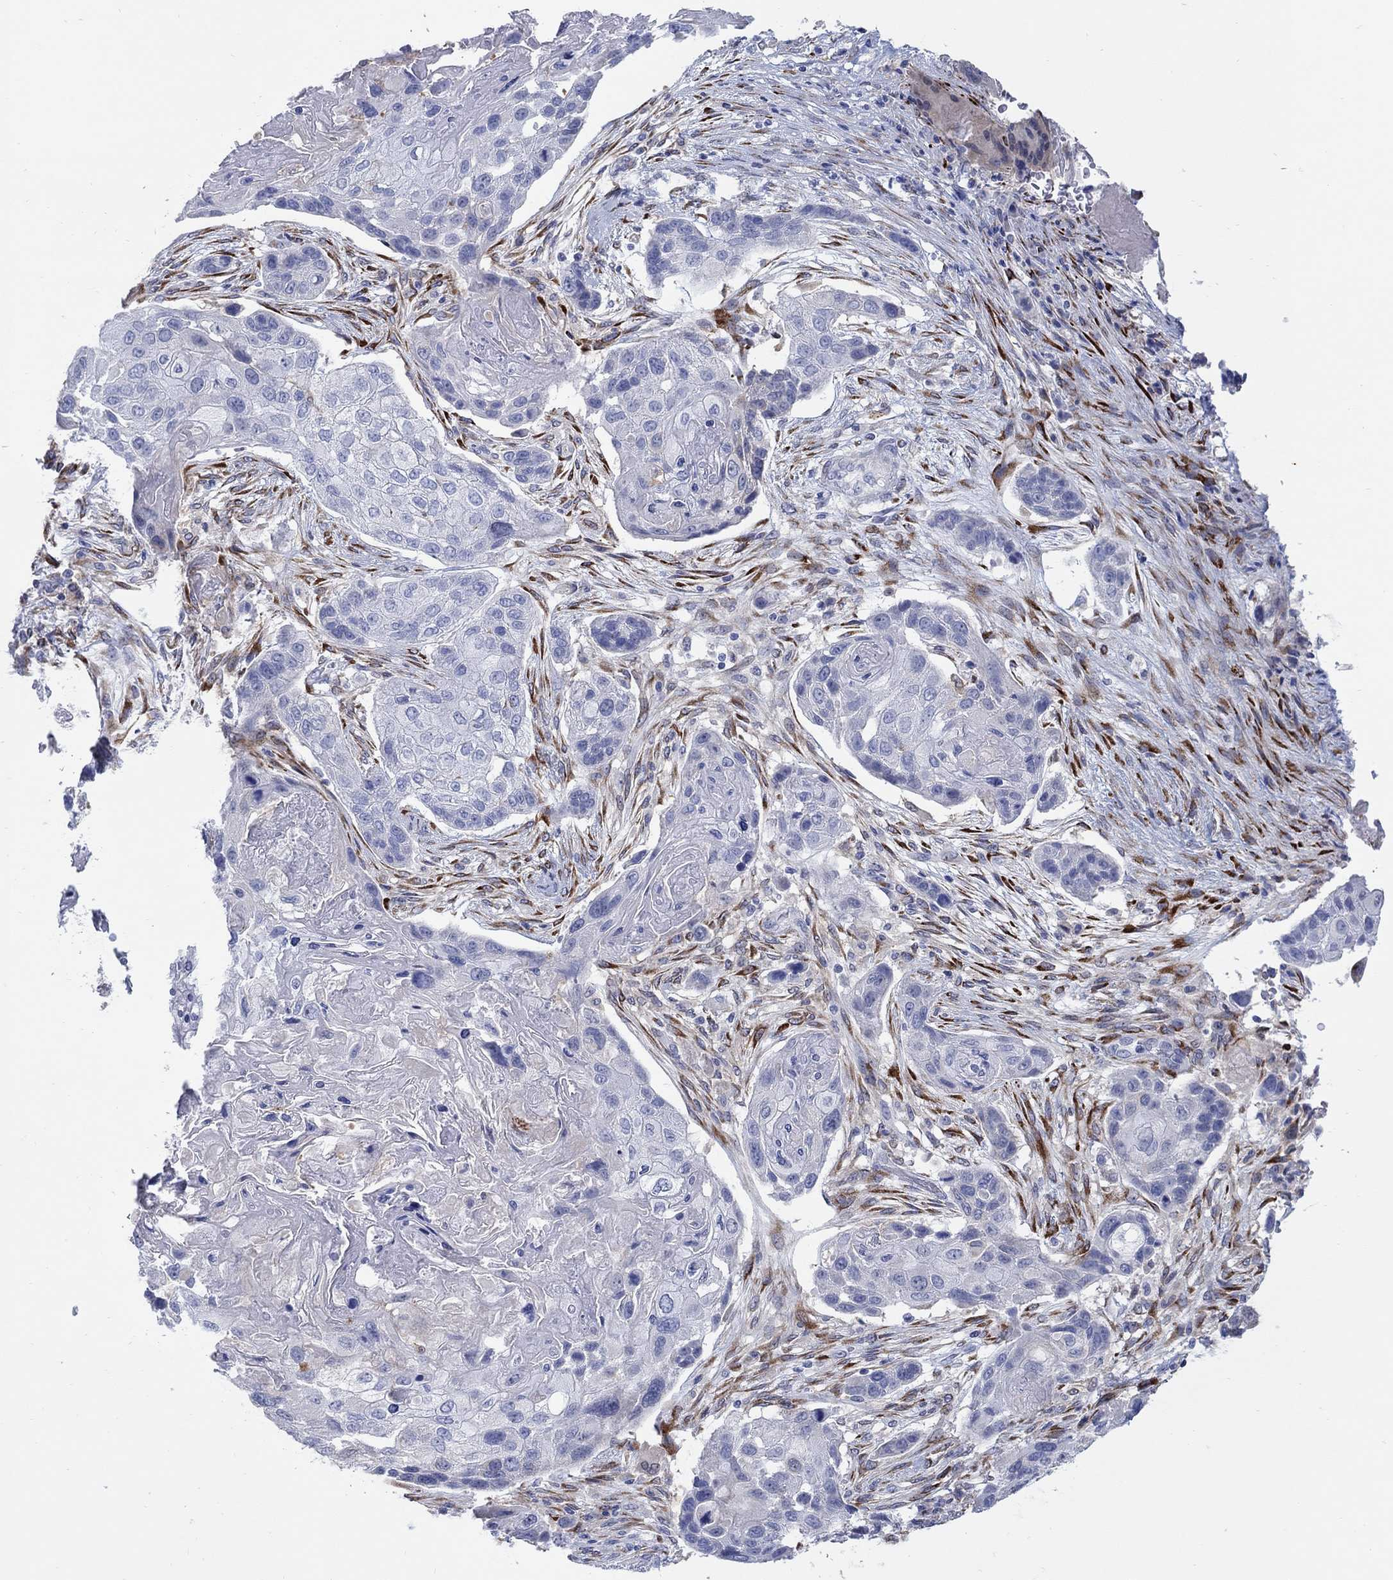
{"staining": {"intensity": "negative", "quantity": "none", "location": "none"}, "tissue": "lung cancer", "cell_type": "Tumor cells", "image_type": "cancer", "snomed": [{"axis": "morphology", "description": "Normal tissue, NOS"}, {"axis": "morphology", "description": "Squamous cell carcinoma, NOS"}, {"axis": "topography", "description": "Bronchus"}, {"axis": "topography", "description": "Lung"}], "caption": "Lung cancer (squamous cell carcinoma) was stained to show a protein in brown. There is no significant expression in tumor cells.", "gene": "REEP2", "patient": {"sex": "male", "age": 69}}